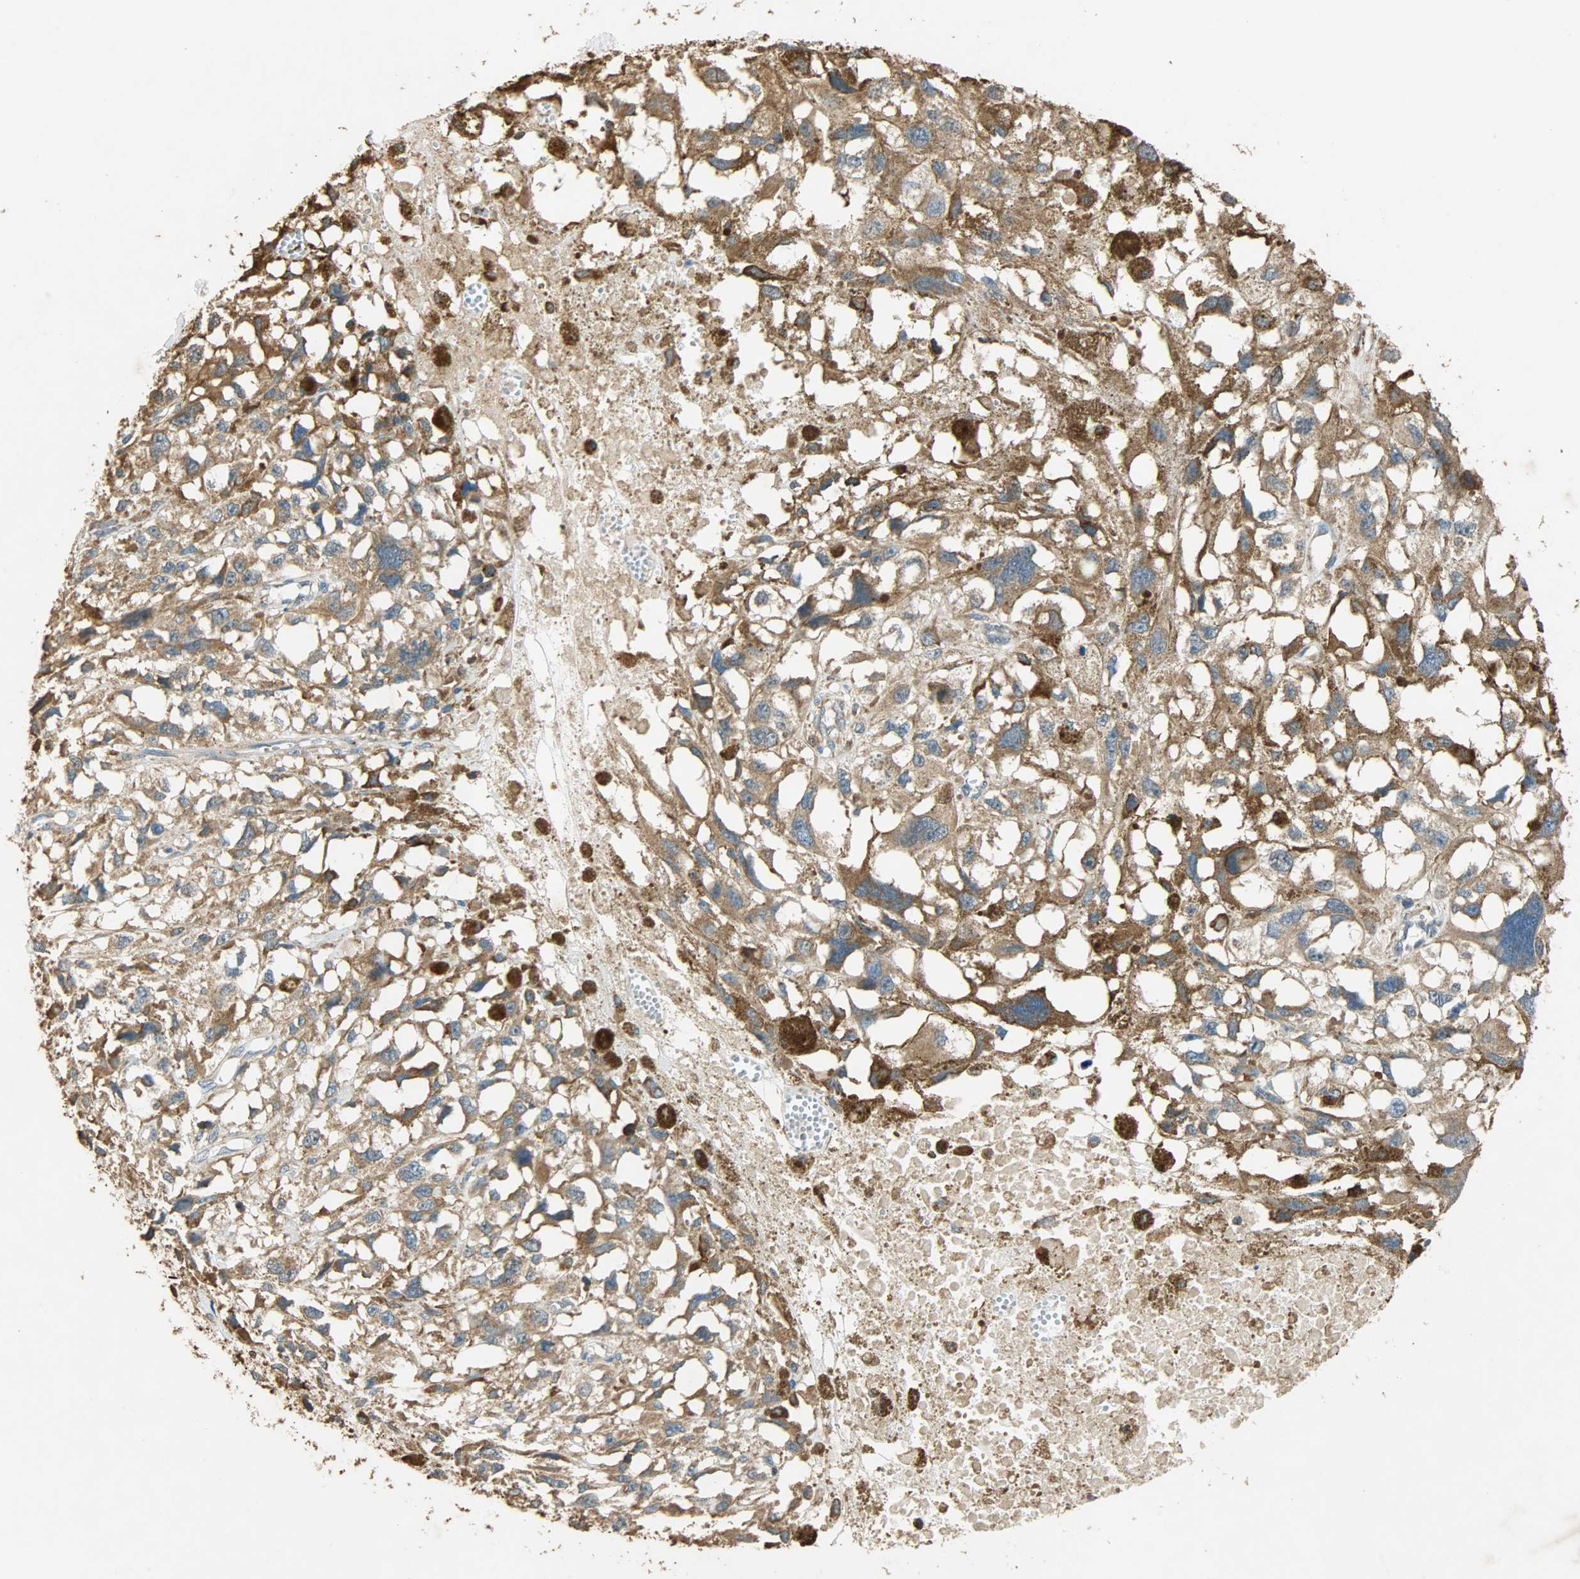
{"staining": {"intensity": "moderate", "quantity": ">75%", "location": "cytoplasmic/membranous"}, "tissue": "melanoma", "cell_type": "Tumor cells", "image_type": "cancer", "snomed": [{"axis": "morphology", "description": "Malignant melanoma, Metastatic site"}, {"axis": "topography", "description": "Lymph node"}], "caption": "IHC micrograph of malignant melanoma (metastatic site) stained for a protein (brown), which shows medium levels of moderate cytoplasmic/membranous positivity in approximately >75% of tumor cells.", "gene": "HSPA5", "patient": {"sex": "male", "age": 59}}